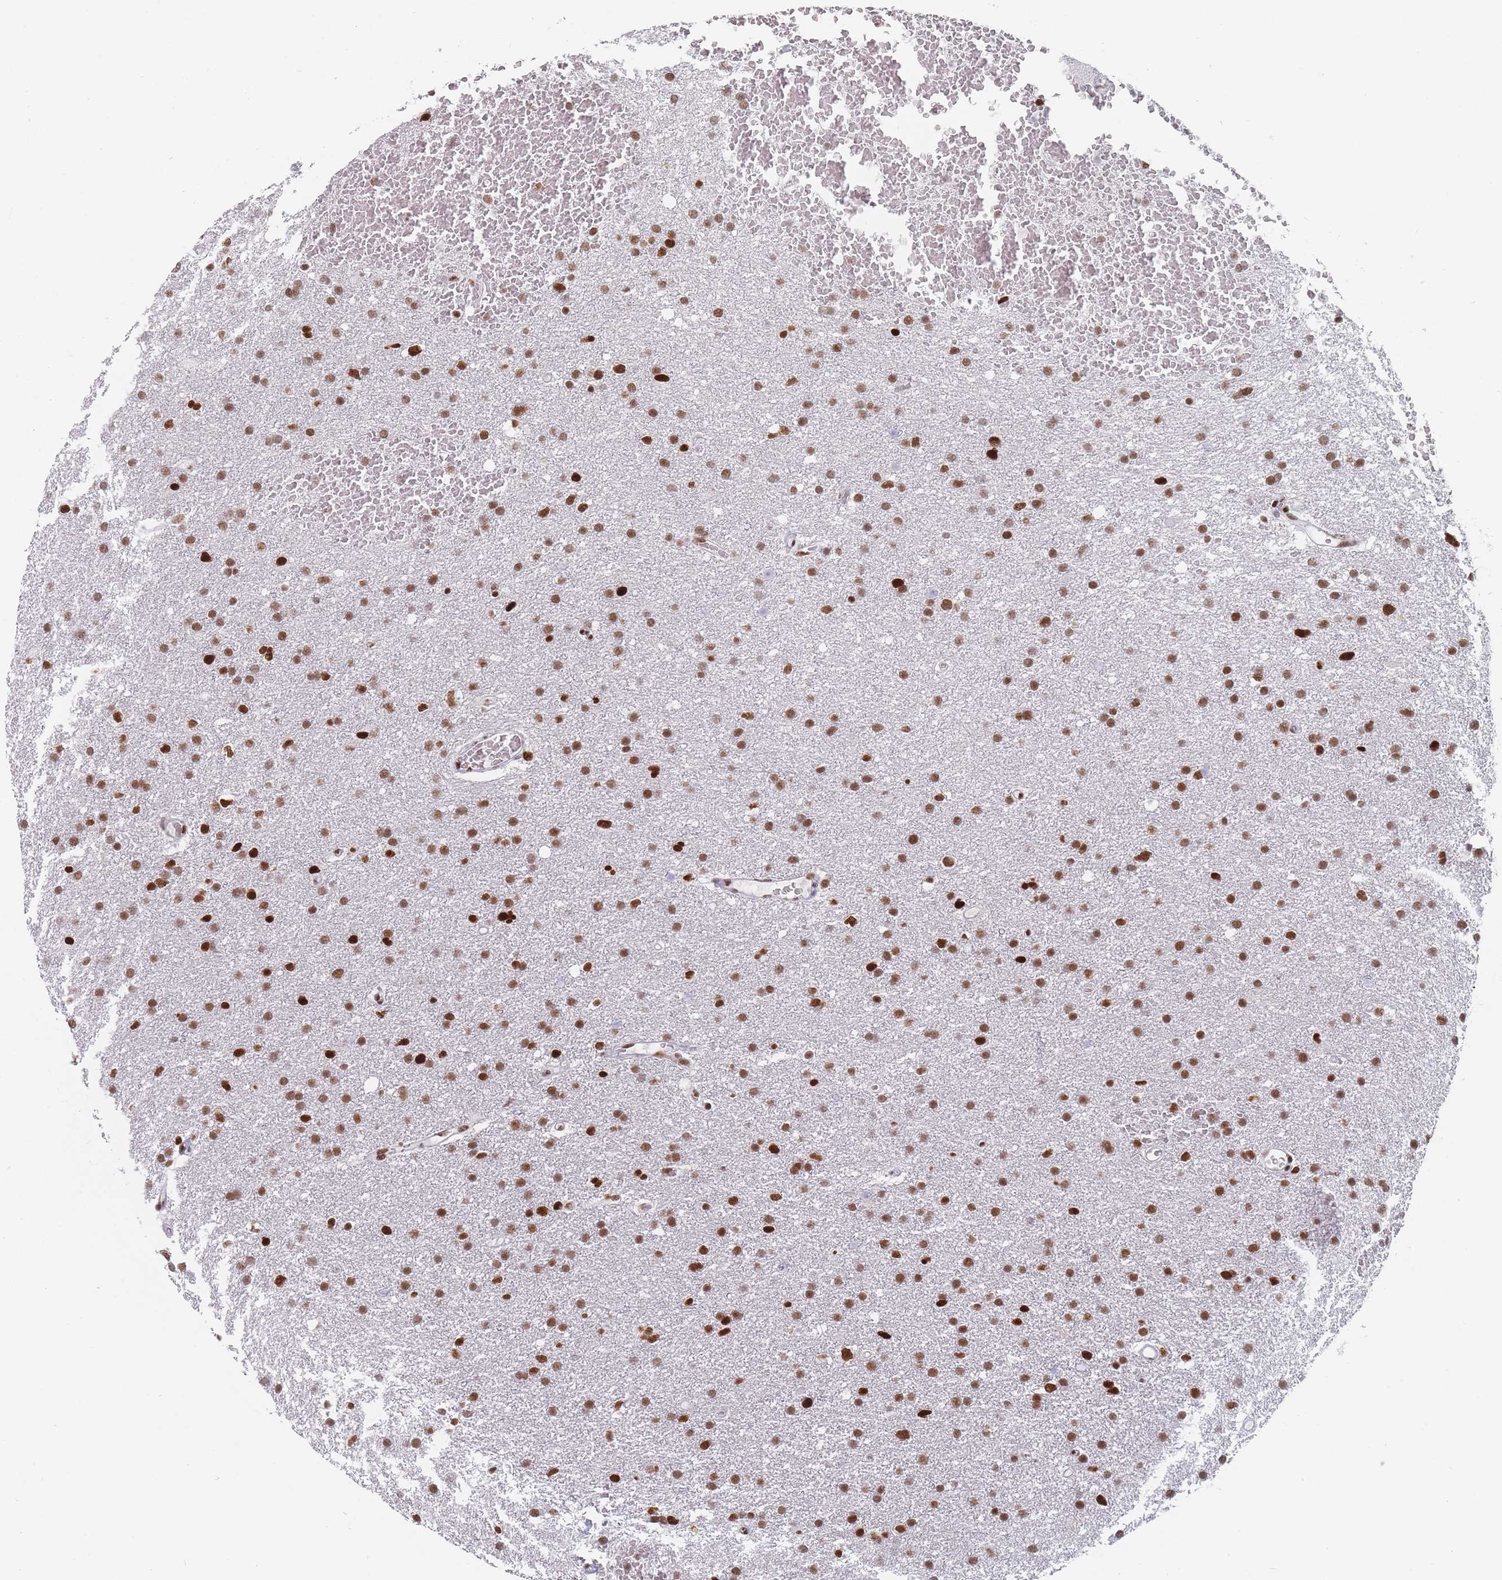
{"staining": {"intensity": "moderate", "quantity": ">75%", "location": "nuclear"}, "tissue": "glioma", "cell_type": "Tumor cells", "image_type": "cancer", "snomed": [{"axis": "morphology", "description": "Glioma, malignant, High grade"}, {"axis": "topography", "description": "Cerebral cortex"}], "caption": "Protein staining of malignant glioma (high-grade) tissue demonstrates moderate nuclear expression in approximately >75% of tumor cells. (DAB (3,3'-diaminobenzidine) IHC, brown staining for protein, blue staining for nuclei).", "gene": "SAFB2", "patient": {"sex": "female", "age": 36}}